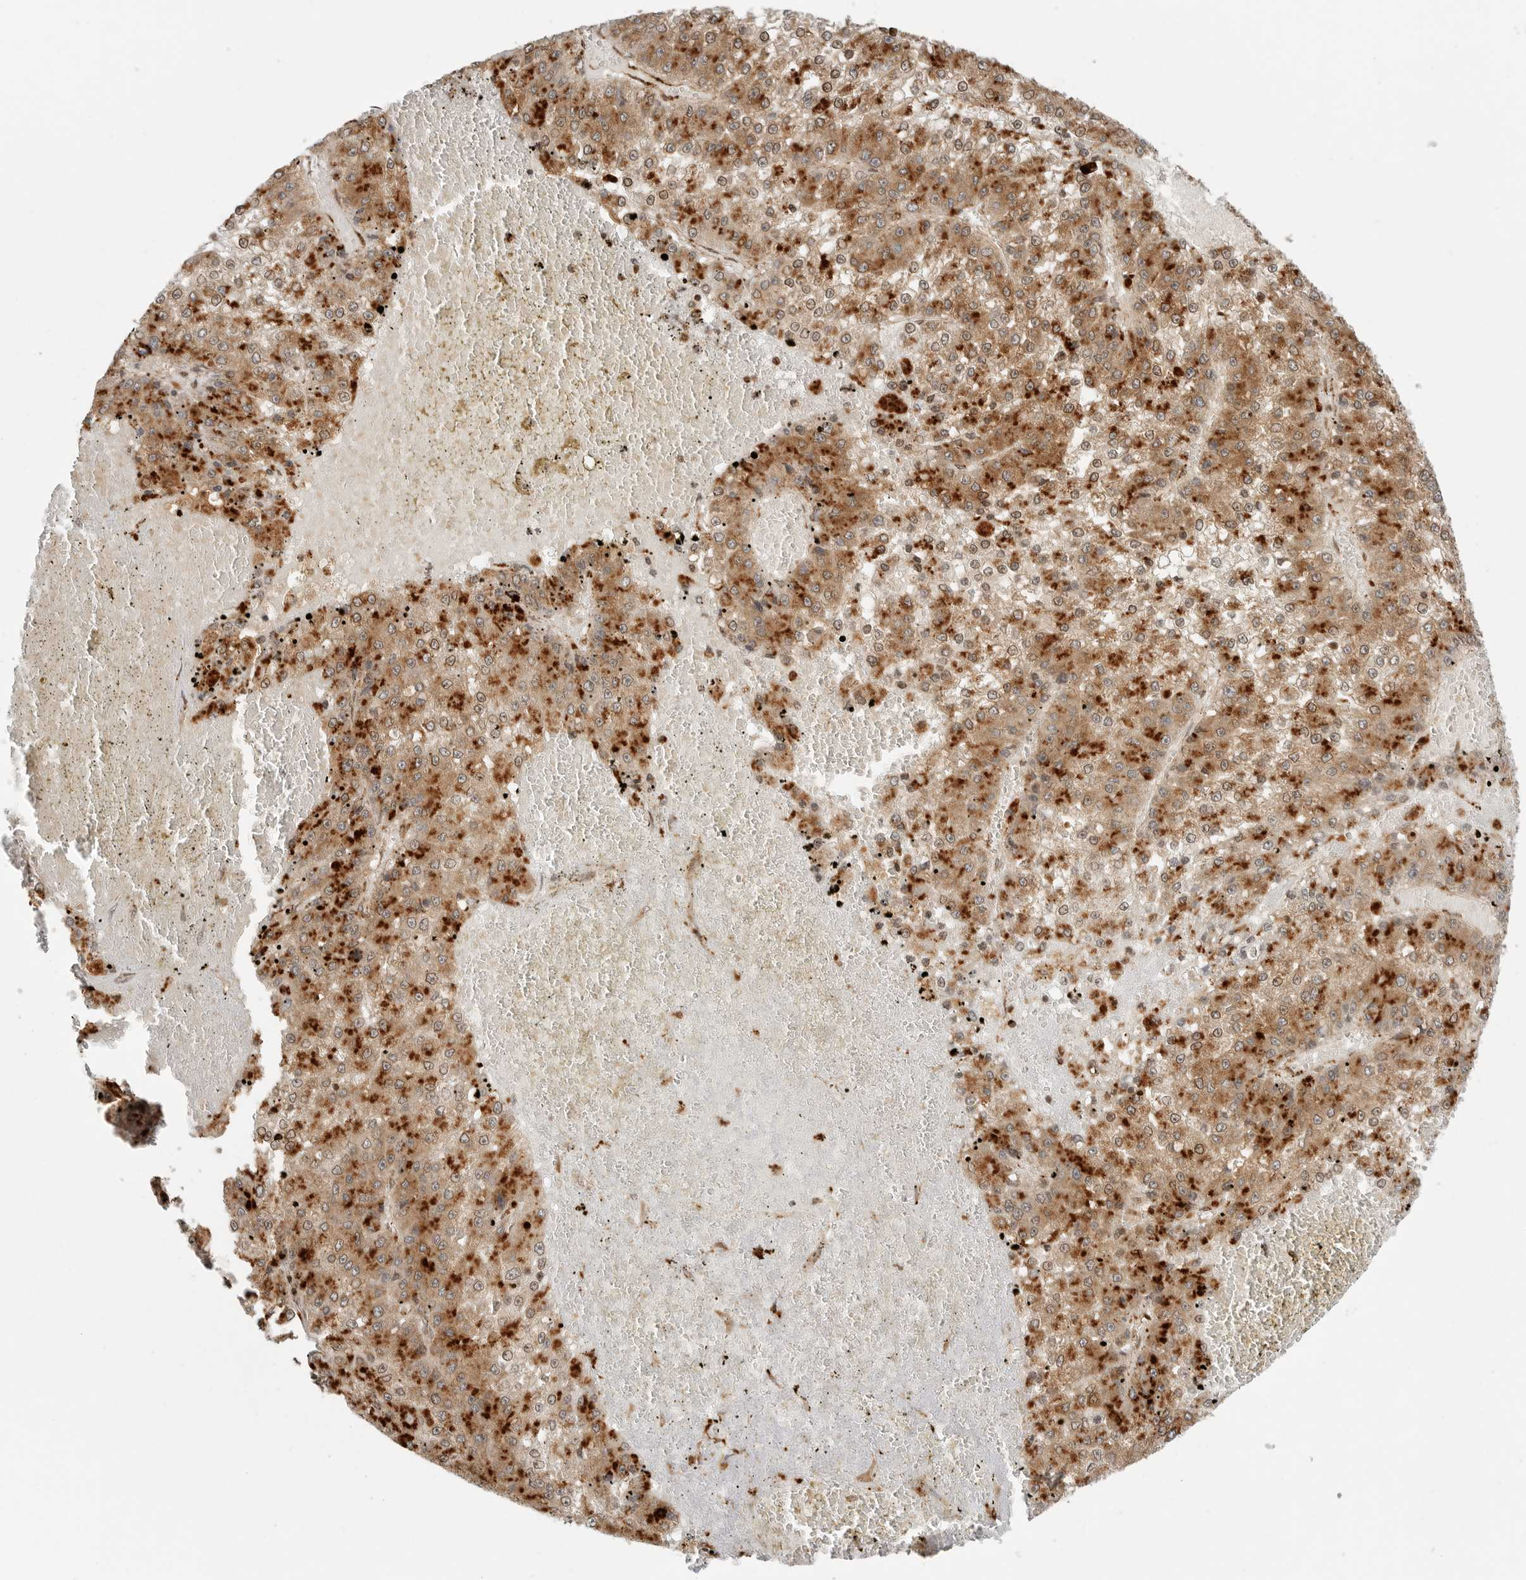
{"staining": {"intensity": "strong", "quantity": ">75%", "location": "cytoplasmic/membranous"}, "tissue": "liver cancer", "cell_type": "Tumor cells", "image_type": "cancer", "snomed": [{"axis": "morphology", "description": "Carcinoma, Hepatocellular, NOS"}, {"axis": "topography", "description": "Liver"}], "caption": "An immunohistochemistry image of tumor tissue is shown. Protein staining in brown shows strong cytoplasmic/membranous positivity in liver hepatocellular carcinoma within tumor cells.", "gene": "IDUA", "patient": {"sex": "female", "age": 73}}